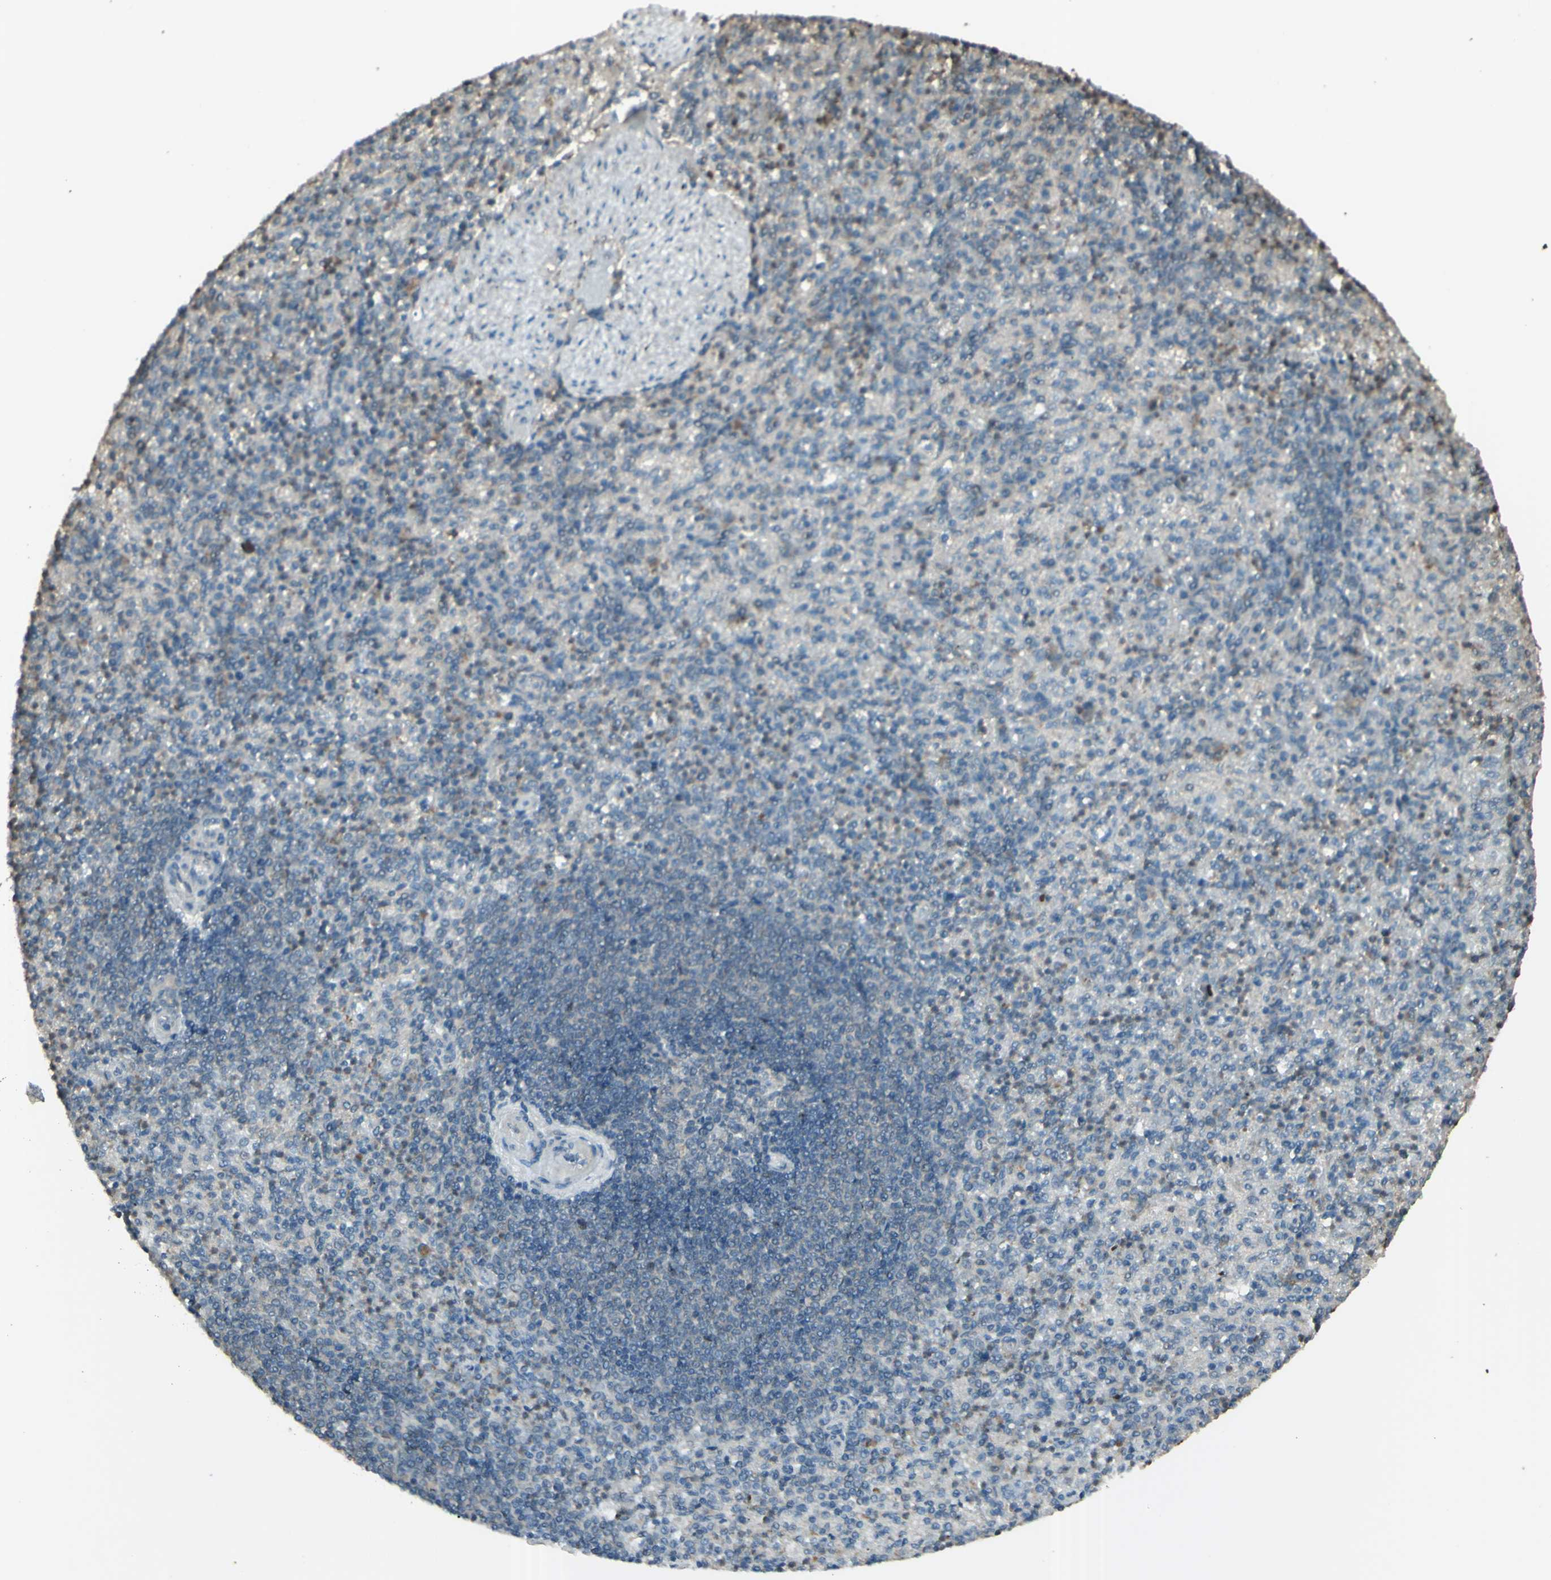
{"staining": {"intensity": "moderate", "quantity": ">75%", "location": "cytoplasmic/membranous"}, "tissue": "spleen", "cell_type": "Cells in red pulp", "image_type": "normal", "snomed": [{"axis": "morphology", "description": "Normal tissue, NOS"}, {"axis": "topography", "description": "Spleen"}], "caption": "DAB (3,3'-diaminobenzidine) immunohistochemical staining of benign human spleen shows moderate cytoplasmic/membranous protein expression in about >75% of cells in red pulp. (DAB IHC with brightfield microscopy, high magnification).", "gene": "GNAS", "patient": {"sex": "female", "age": 74}}